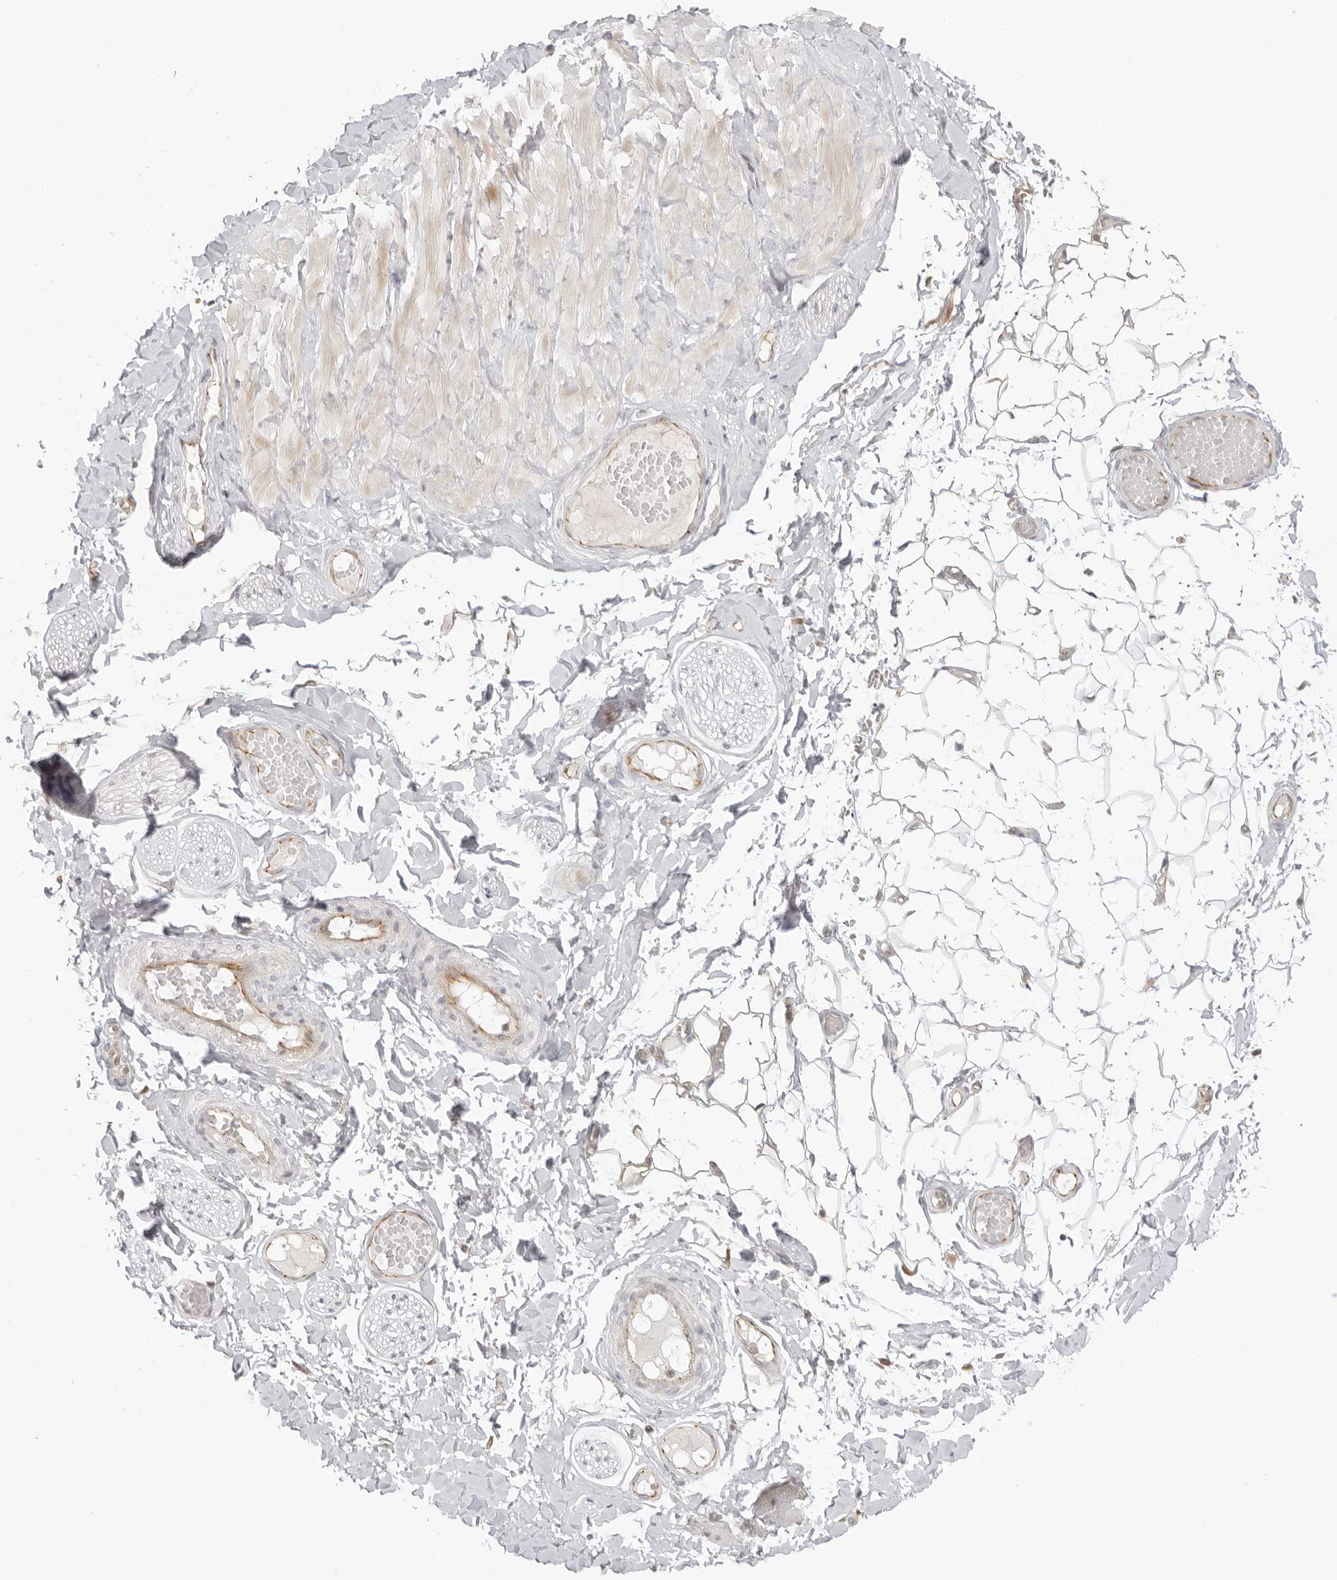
{"staining": {"intensity": "negative", "quantity": "none", "location": "none"}, "tissue": "adipose tissue", "cell_type": "Adipocytes", "image_type": "normal", "snomed": [{"axis": "morphology", "description": "Normal tissue, NOS"}, {"axis": "topography", "description": "Adipose tissue"}, {"axis": "topography", "description": "Vascular tissue"}, {"axis": "topography", "description": "Peripheral nerve tissue"}], "caption": "This is a histopathology image of immunohistochemistry staining of unremarkable adipose tissue, which shows no staining in adipocytes. (IHC, brightfield microscopy, high magnification).", "gene": "TRAPPC3", "patient": {"sex": "male", "age": 25}}